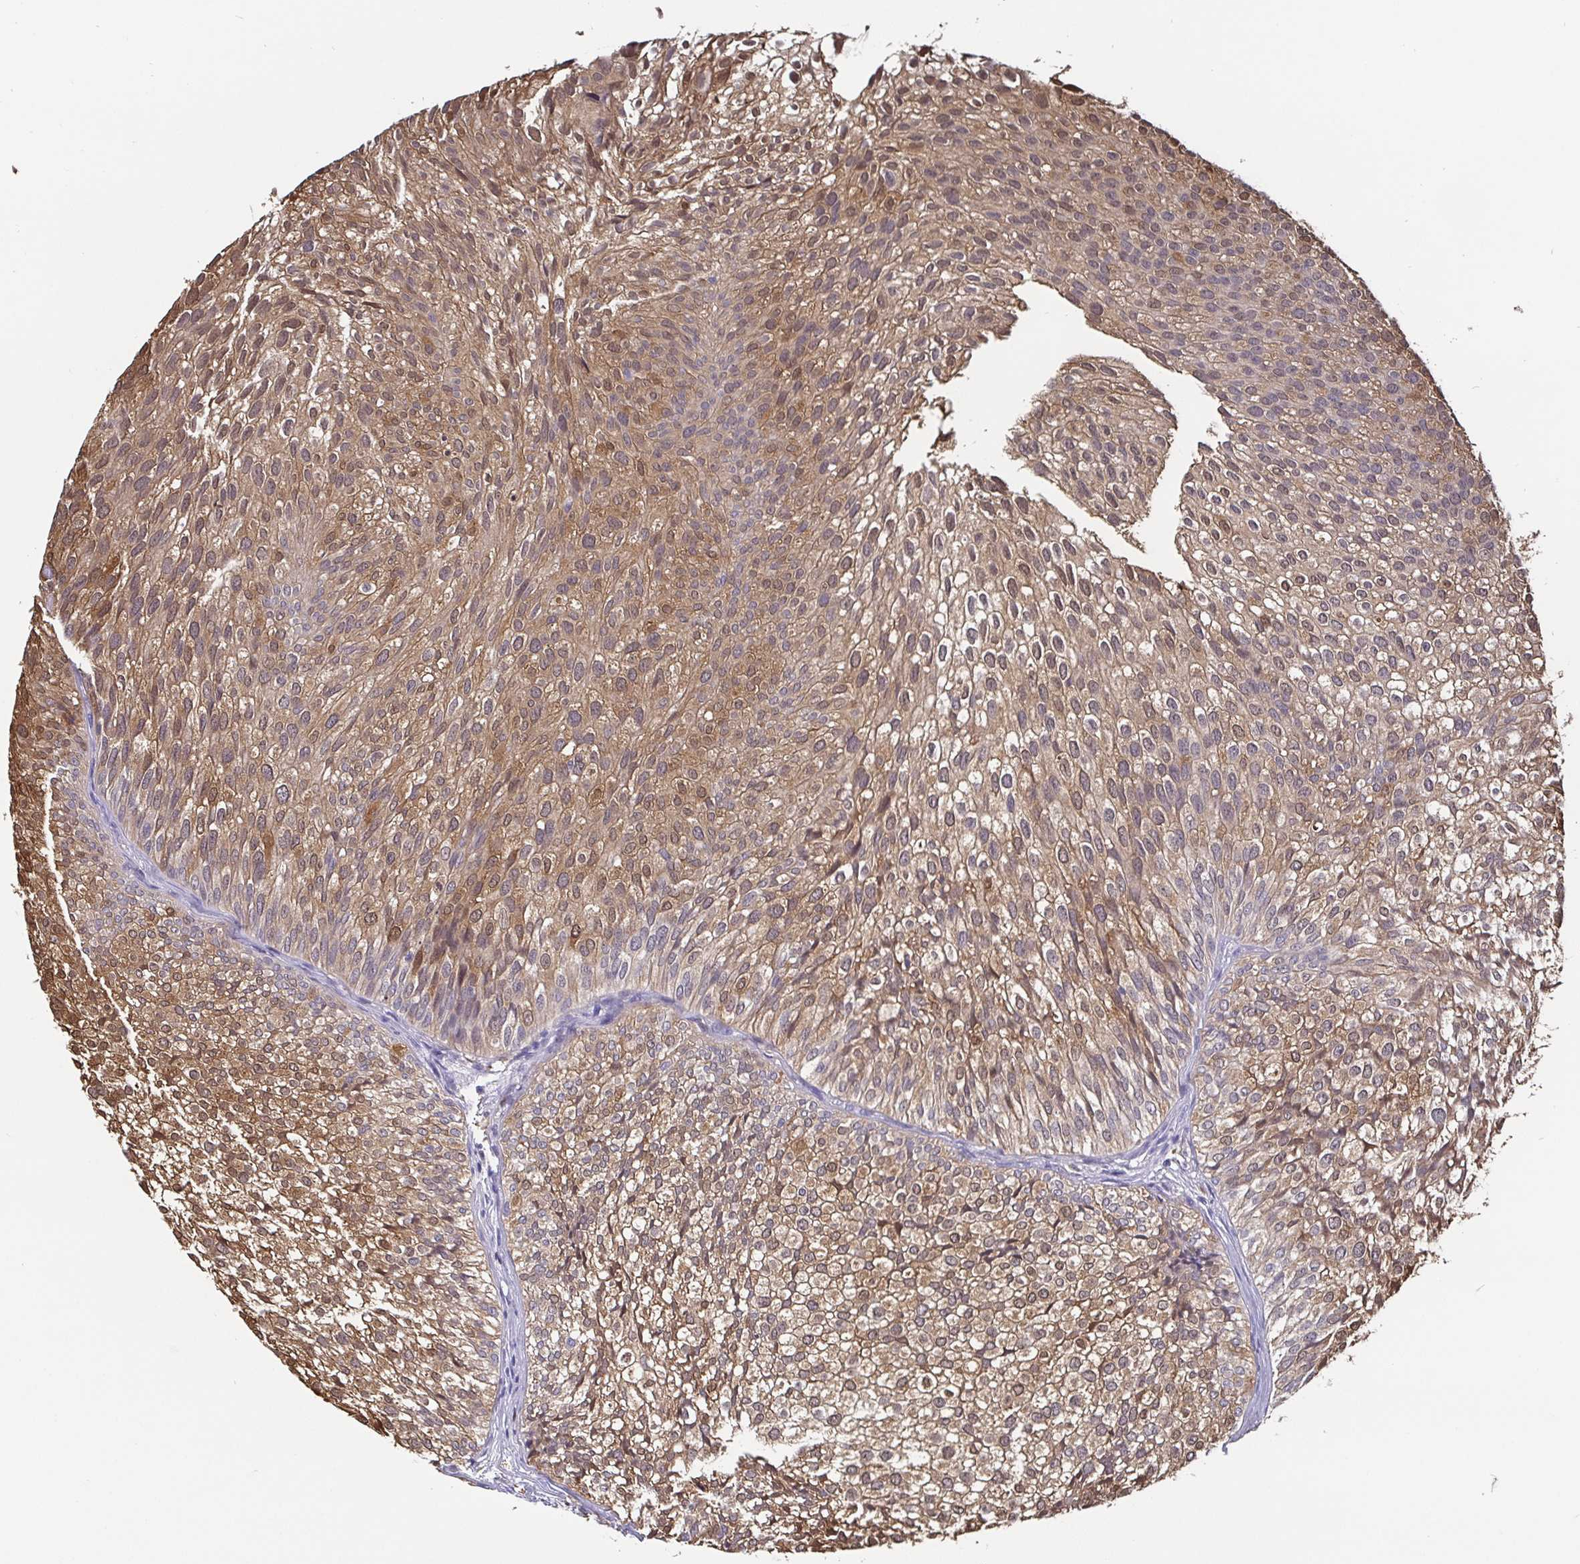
{"staining": {"intensity": "moderate", "quantity": ">75%", "location": "cytoplasmic/membranous,nuclear"}, "tissue": "urothelial cancer", "cell_type": "Tumor cells", "image_type": "cancer", "snomed": [{"axis": "morphology", "description": "Urothelial carcinoma, Low grade"}, {"axis": "topography", "description": "Urinary bladder"}], "caption": "Immunohistochemical staining of urothelial carcinoma (low-grade) reveals medium levels of moderate cytoplasmic/membranous and nuclear positivity in approximately >75% of tumor cells. (Brightfield microscopy of DAB IHC at high magnification).", "gene": "IDH1", "patient": {"sex": "male", "age": 91}}